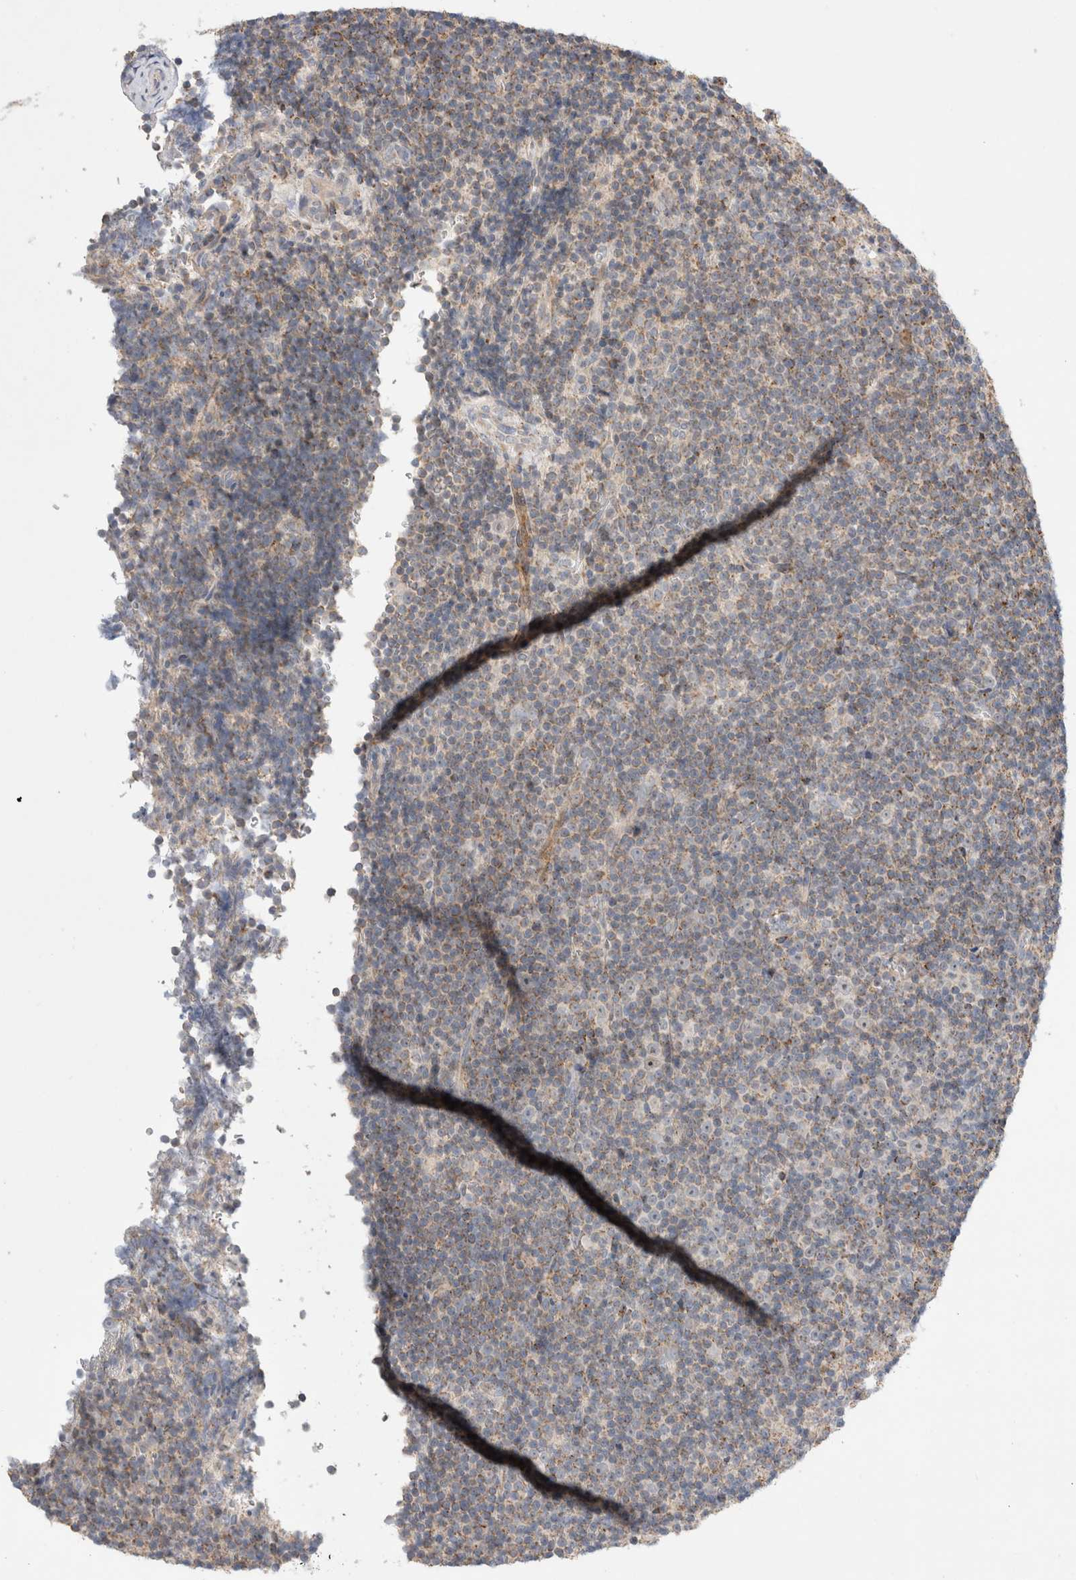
{"staining": {"intensity": "moderate", "quantity": "25%-75%", "location": "cytoplasmic/membranous"}, "tissue": "lymphoma", "cell_type": "Tumor cells", "image_type": "cancer", "snomed": [{"axis": "morphology", "description": "Malignant lymphoma, non-Hodgkin's type, Low grade"}, {"axis": "topography", "description": "Lymph node"}], "caption": "Malignant lymphoma, non-Hodgkin's type (low-grade) stained for a protein (brown) shows moderate cytoplasmic/membranous positive expression in about 25%-75% of tumor cells.", "gene": "CHADL", "patient": {"sex": "female", "age": 67}}